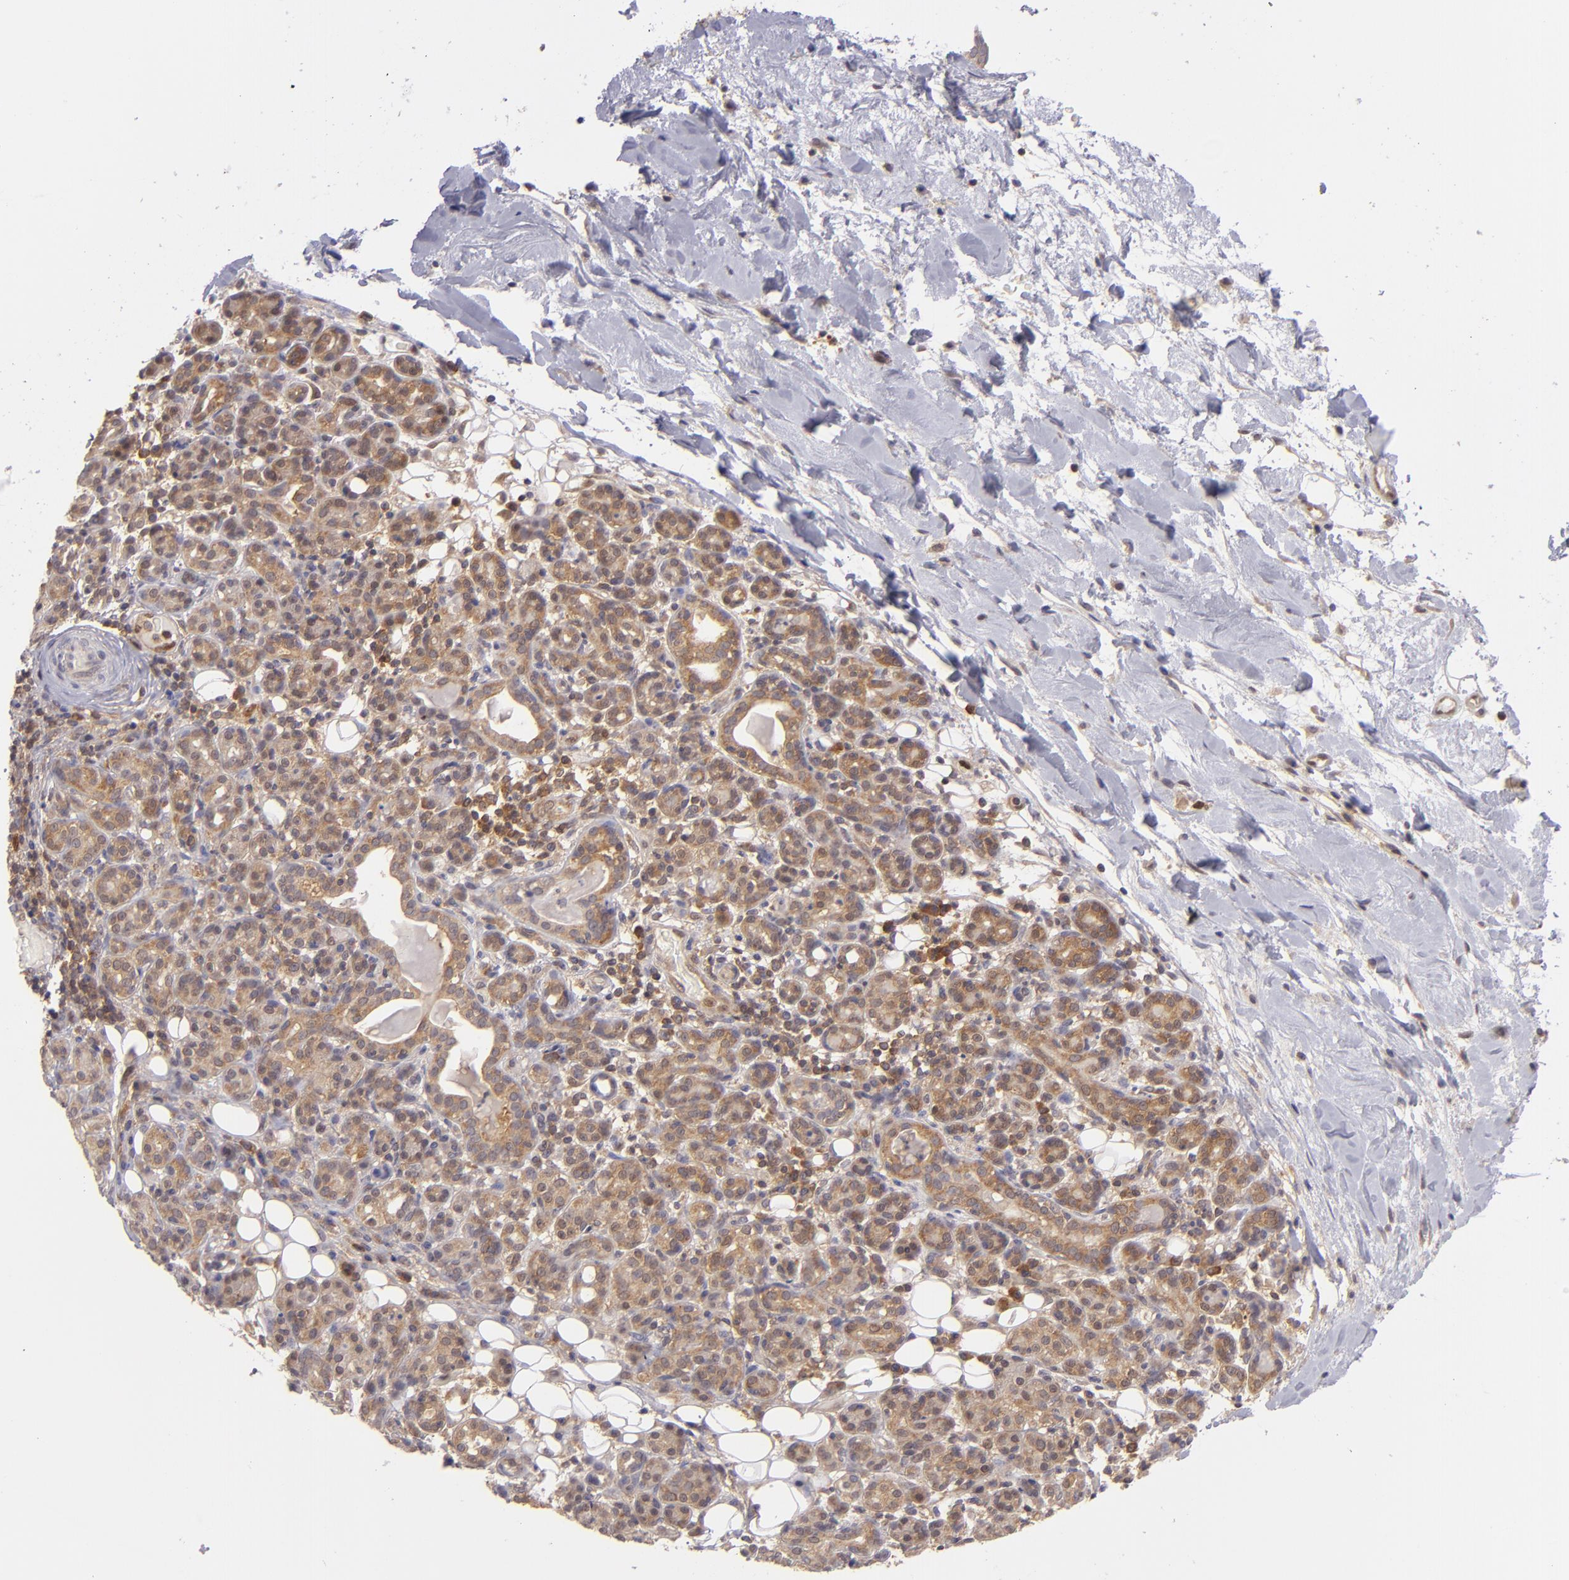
{"staining": {"intensity": "strong", "quantity": ">75%", "location": "cytoplasmic/membranous"}, "tissue": "skin cancer", "cell_type": "Tumor cells", "image_type": "cancer", "snomed": [{"axis": "morphology", "description": "Squamous cell carcinoma, NOS"}, {"axis": "topography", "description": "Skin"}], "caption": "Human skin cancer (squamous cell carcinoma) stained with a brown dye shows strong cytoplasmic/membranous positive staining in about >75% of tumor cells.", "gene": "PTPN13", "patient": {"sex": "male", "age": 84}}